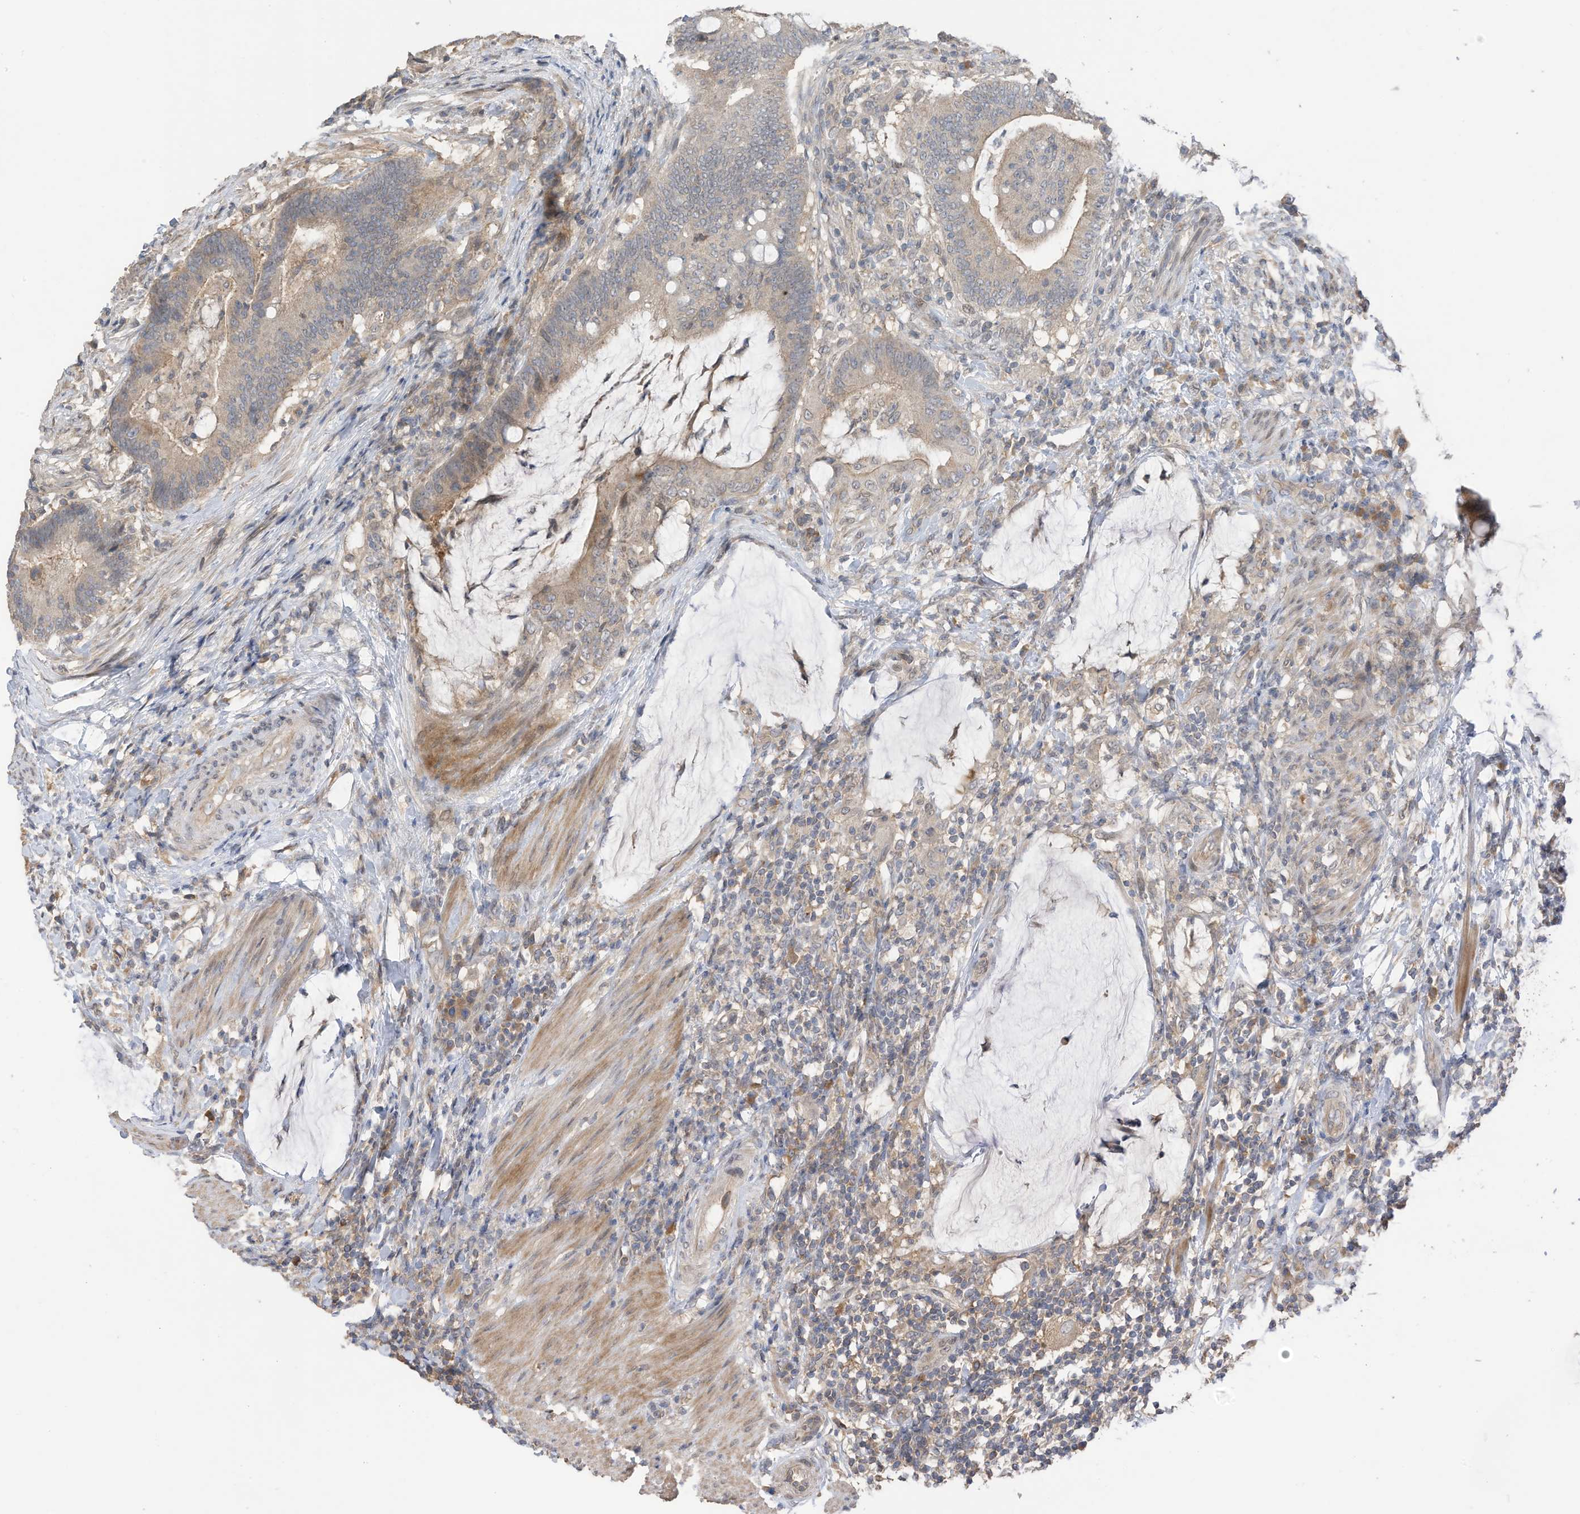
{"staining": {"intensity": "weak", "quantity": "25%-75%", "location": "cytoplasmic/membranous"}, "tissue": "colorectal cancer", "cell_type": "Tumor cells", "image_type": "cancer", "snomed": [{"axis": "morphology", "description": "Adenocarcinoma, NOS"}, {"axis": "topography", "description": "Colon"}], "caption": "Immunohistochemical staining of human colorectal adenocarcinoma demonstrates low levels of weak cytoplasmic/membranous expression in approximately 25%-75% of tumor cells. (DAB (3,3'-diaminobenzidine) = brown stain, brightfield microscopy at high magnification).", "gene": "REC8", "patient": {"sex": "female", "age": 66}}